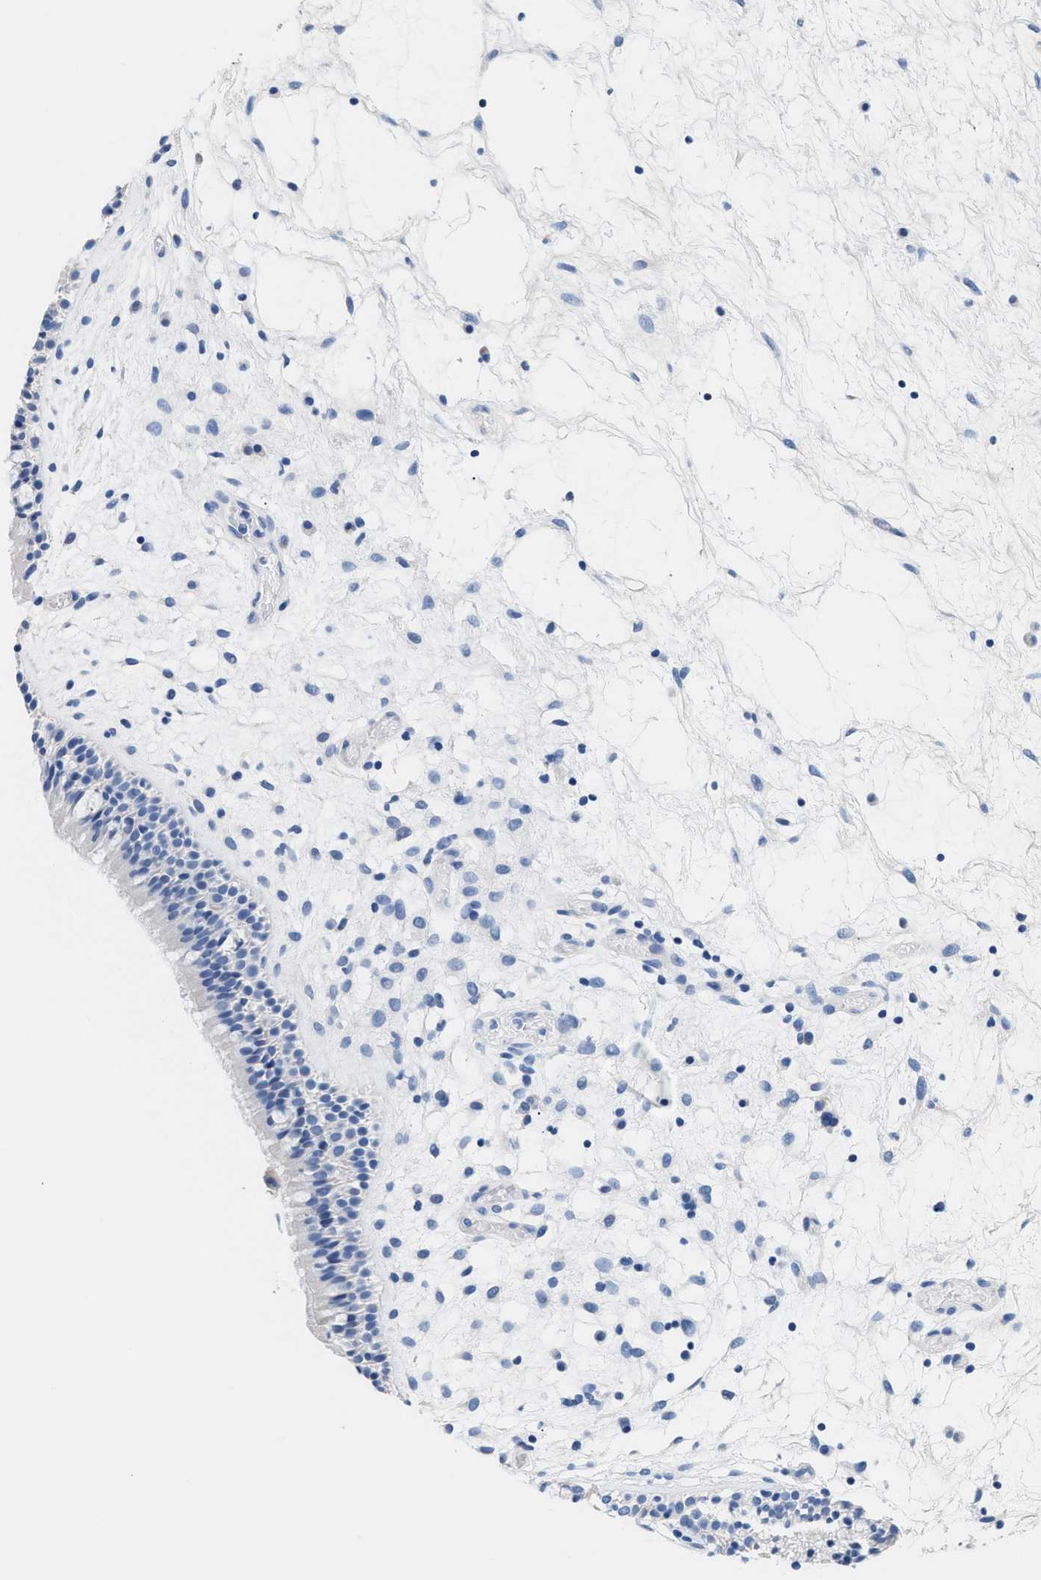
{"staining": {"intensity": "negative", "quantity": "none", "location": "none"}, "tissue": "nasopharynx", "cell_type": "Respiratory epithelial cells", "image_type": "normal", "snomed": [{"axis": "morphology", "description": "Normal tissue, NOS"}, {"axis": "morphology", "description": "Inflammation, NOS"}, {"axis": "topography", "description": "Nasopharynx"}], "caption": "An immunohistochemistry image of benign nasopharynx is shown. There is no staining in respiratory epithelial cells of nasopharynx.", "gene": "SLFN13", "patient": {"sex": "male", "age": 48}}